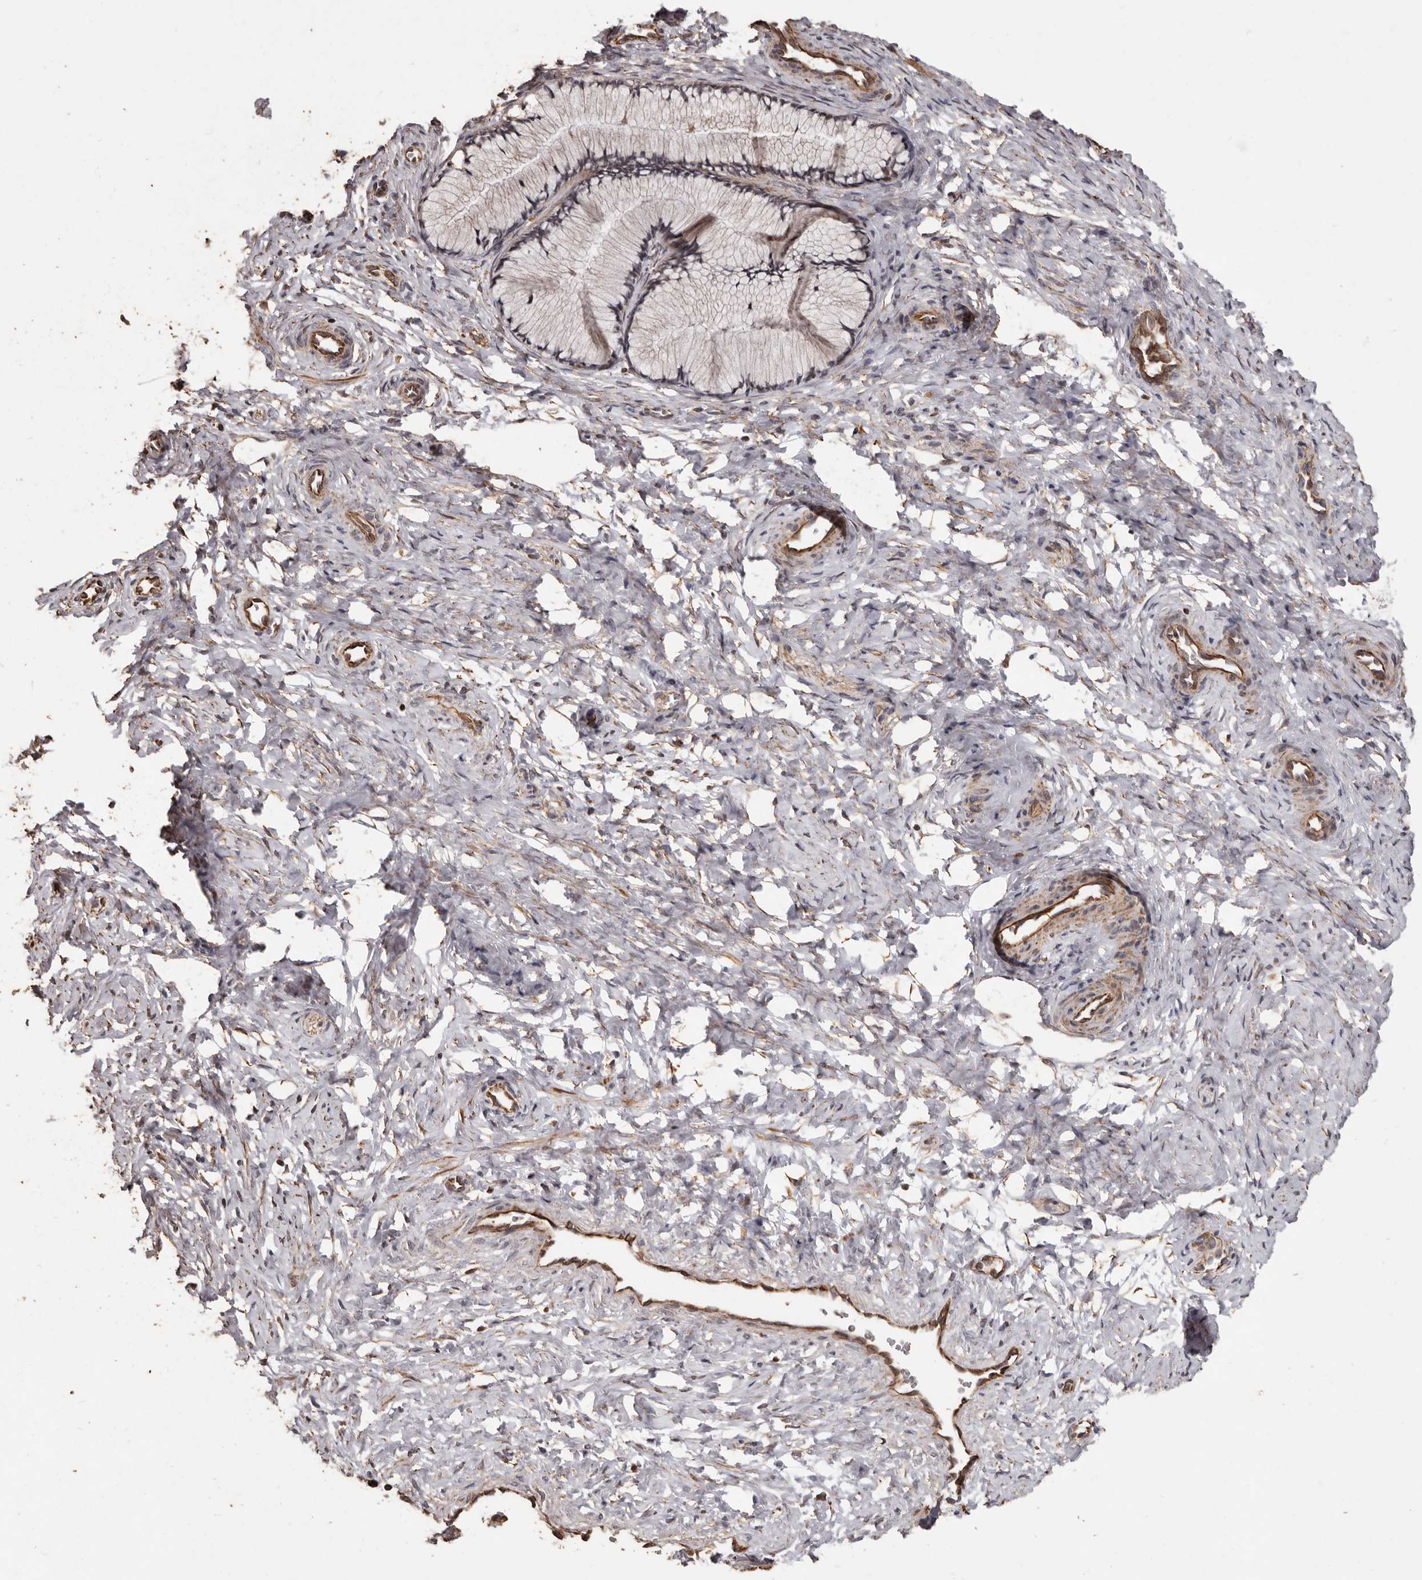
{"staining": {"intensity": "negative", "quantity": "none", "location": "none"}, "tissue": "cervix", "cell_type": "Glandular cells", "image_type": "normal", "snomed": [{"axis": "morphology", "description": "Normal tissue, NOS"}, {"axis": "topography", "description": "Cervix"}], "caption": "The photomicrograph reveals no staining of glandular cells in normal cervix.", "gene": "BRAT1", "patient": {"sex": "female", "age": 27}}